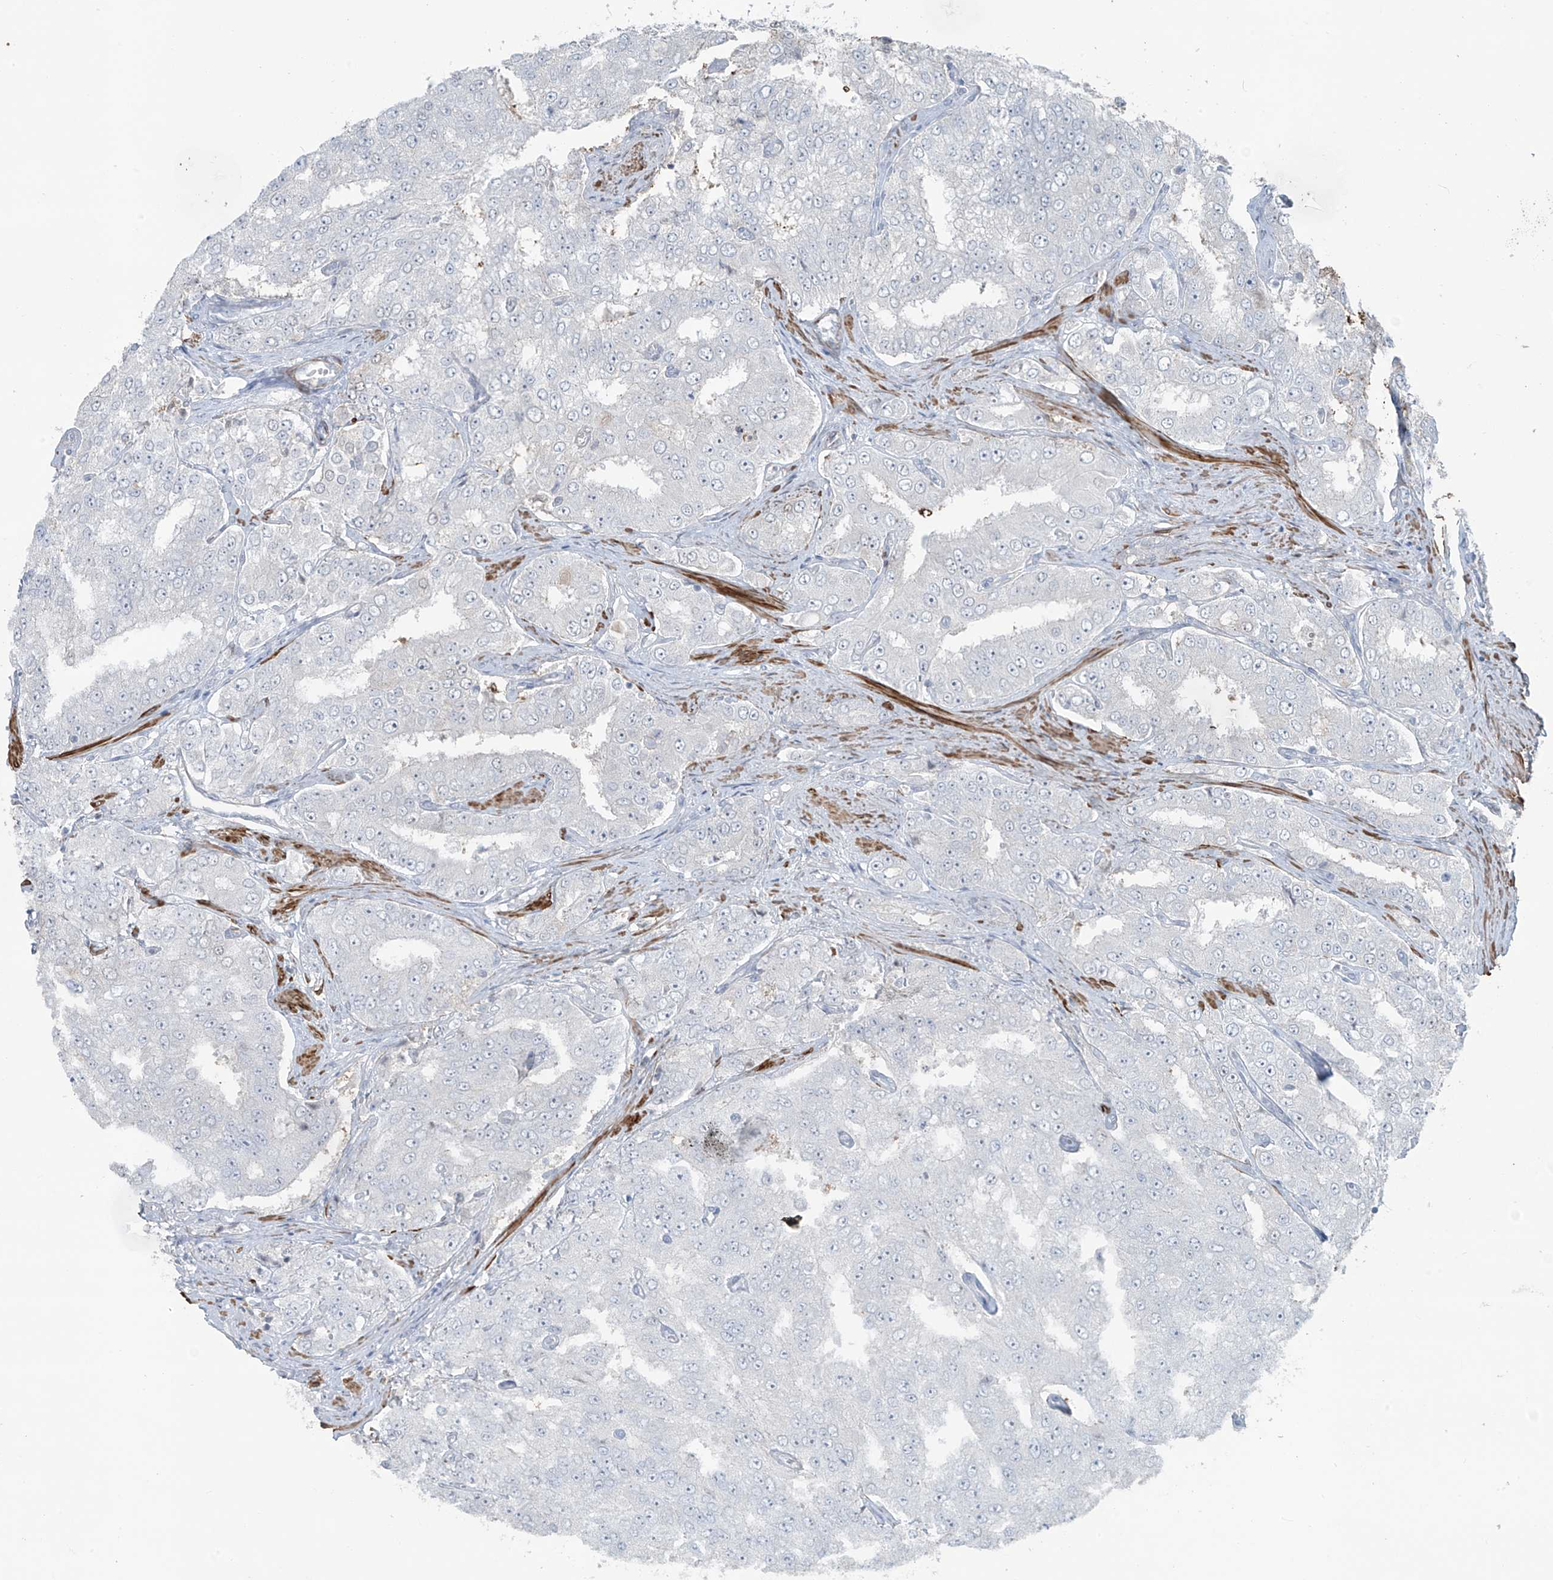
{"staining": {"intensity": "negative", "quantity": "none", "location": "none"}, "tissue": "prostate cancer", "cell_type": "Tumor cells", "image_type": "cancer", "snomed": [{"axis": "morphology", "description": "Adenocarcinoma, High grade"}, {"axis": "topography", "description": "Prostate"}], "caption": "This is an IHC histopathology image of high-grade adenocarcinoma (prostate). There is no staining in tumor cells.", "gene": "RASGEF1A", "patient": {"sex": "male", "age": 58}}